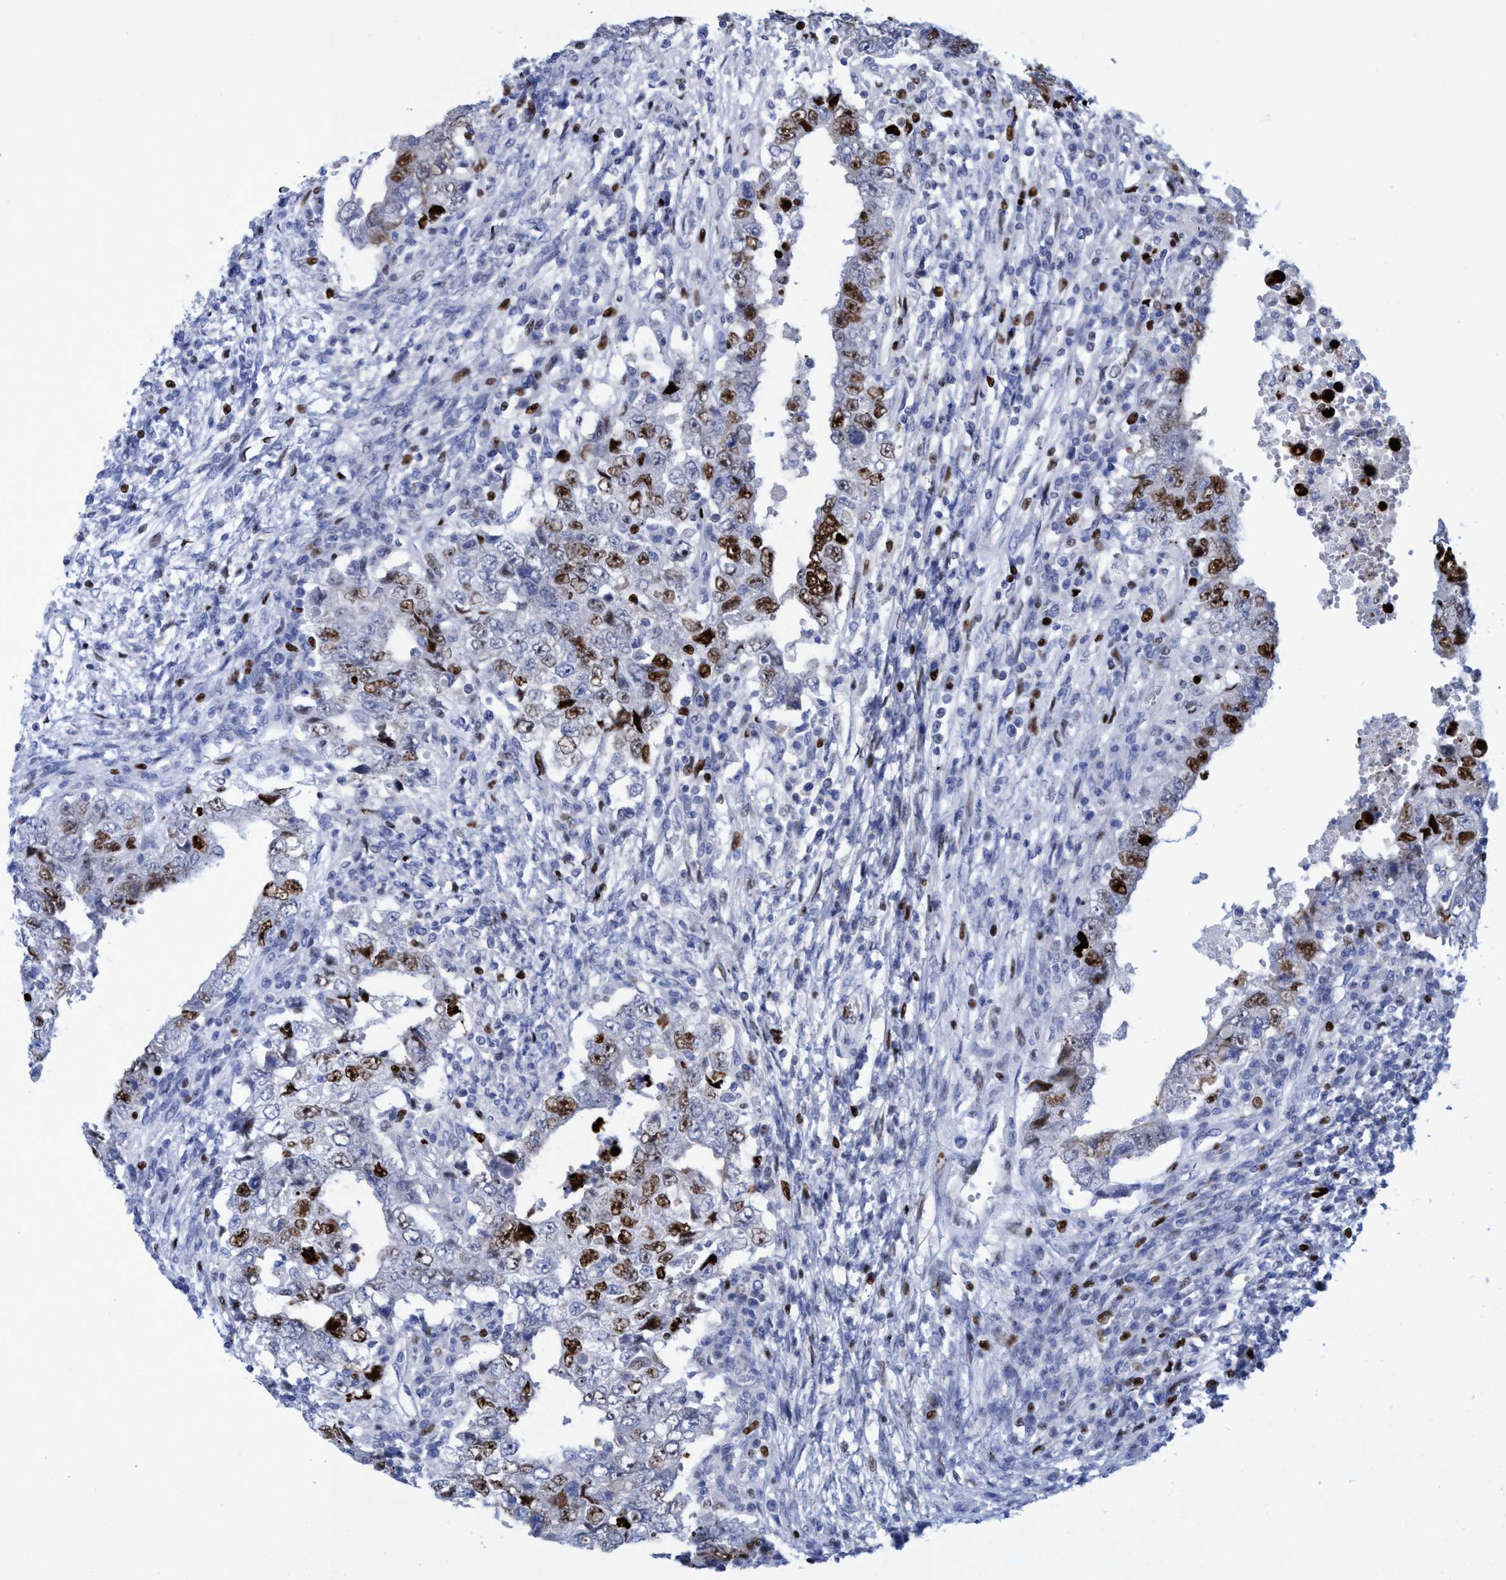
{"staining": {"intensity": "strong", "quantity": "25%-75%", "location": "nuclear"}, "tissue": "testis cancer", "cell_type": "Tumor cells", "image_type": "cancer", "snomed": [{"axis": "morphology", "description": "Carcinoma, Embryonal, NOS"}, {"axis": "topography", "description": "Testis"}], "caption": "Protein staining exhibits strong nuclear expression in about 25%-75% of tumor cells in testis cancer (embryonal carcinoma).", "gene": "R3HCC1", "patient": {"sex": "male", "age": 26}}